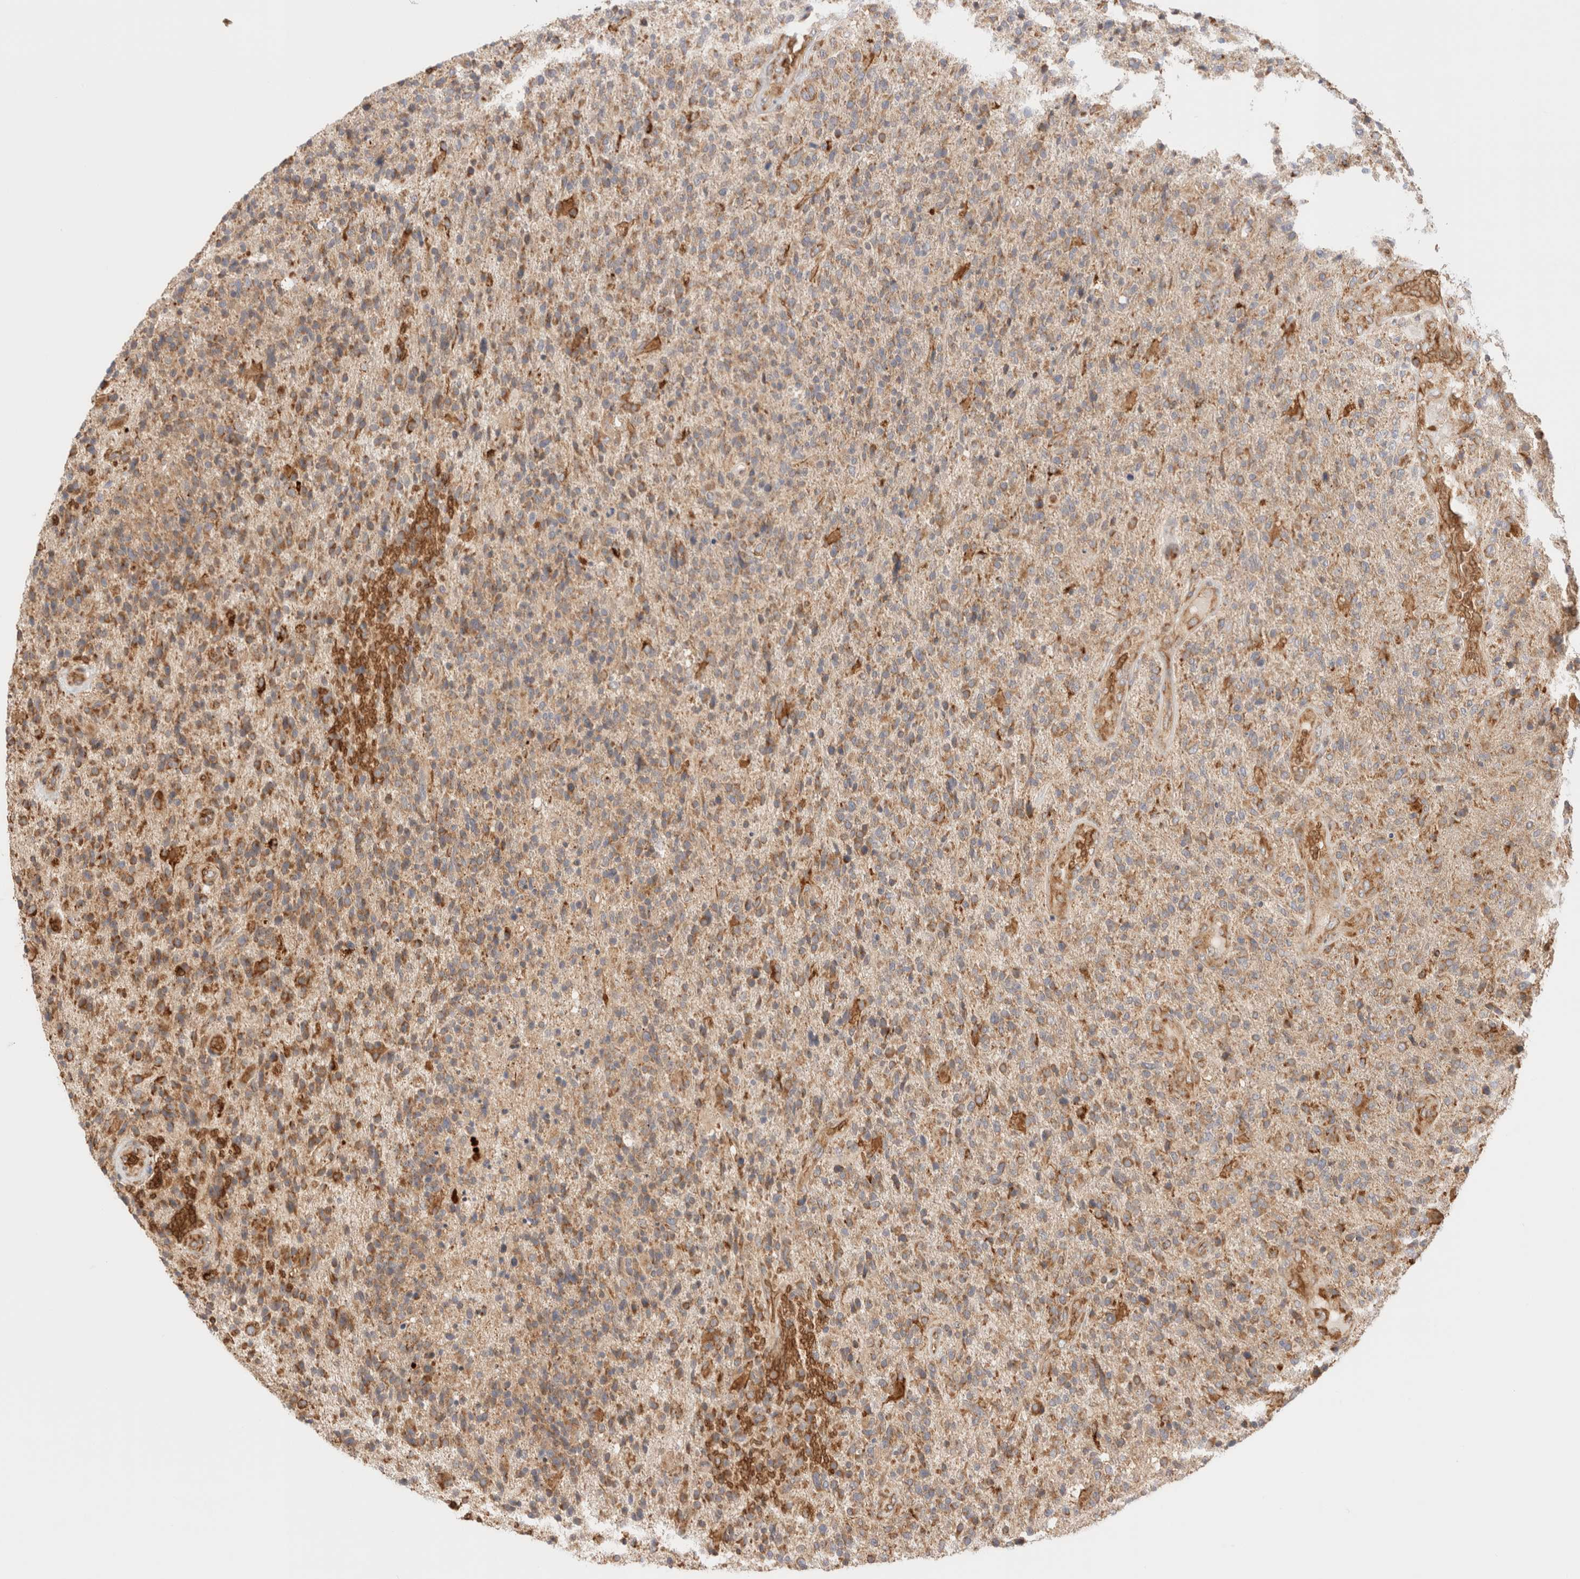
{"staining": {"intensity": "weak", "quantity": ">75%", "location": "cytoplasmic/membranous"}, "tissue": "glioma", "cell_type": "Tumor cells", "image_type": "cancer", "snomed": [{"axis": "morphology", "description": "Glioma, malignant, High grade"}, {"axis": "topography", "description": "Brain"}], "caption": "A brown stain labels weak cytoplasmic/membranous expression of a protein in glioma tumor cells.", "gene": "UTS2B", "patient": {"sex": "male", "age": 72}}